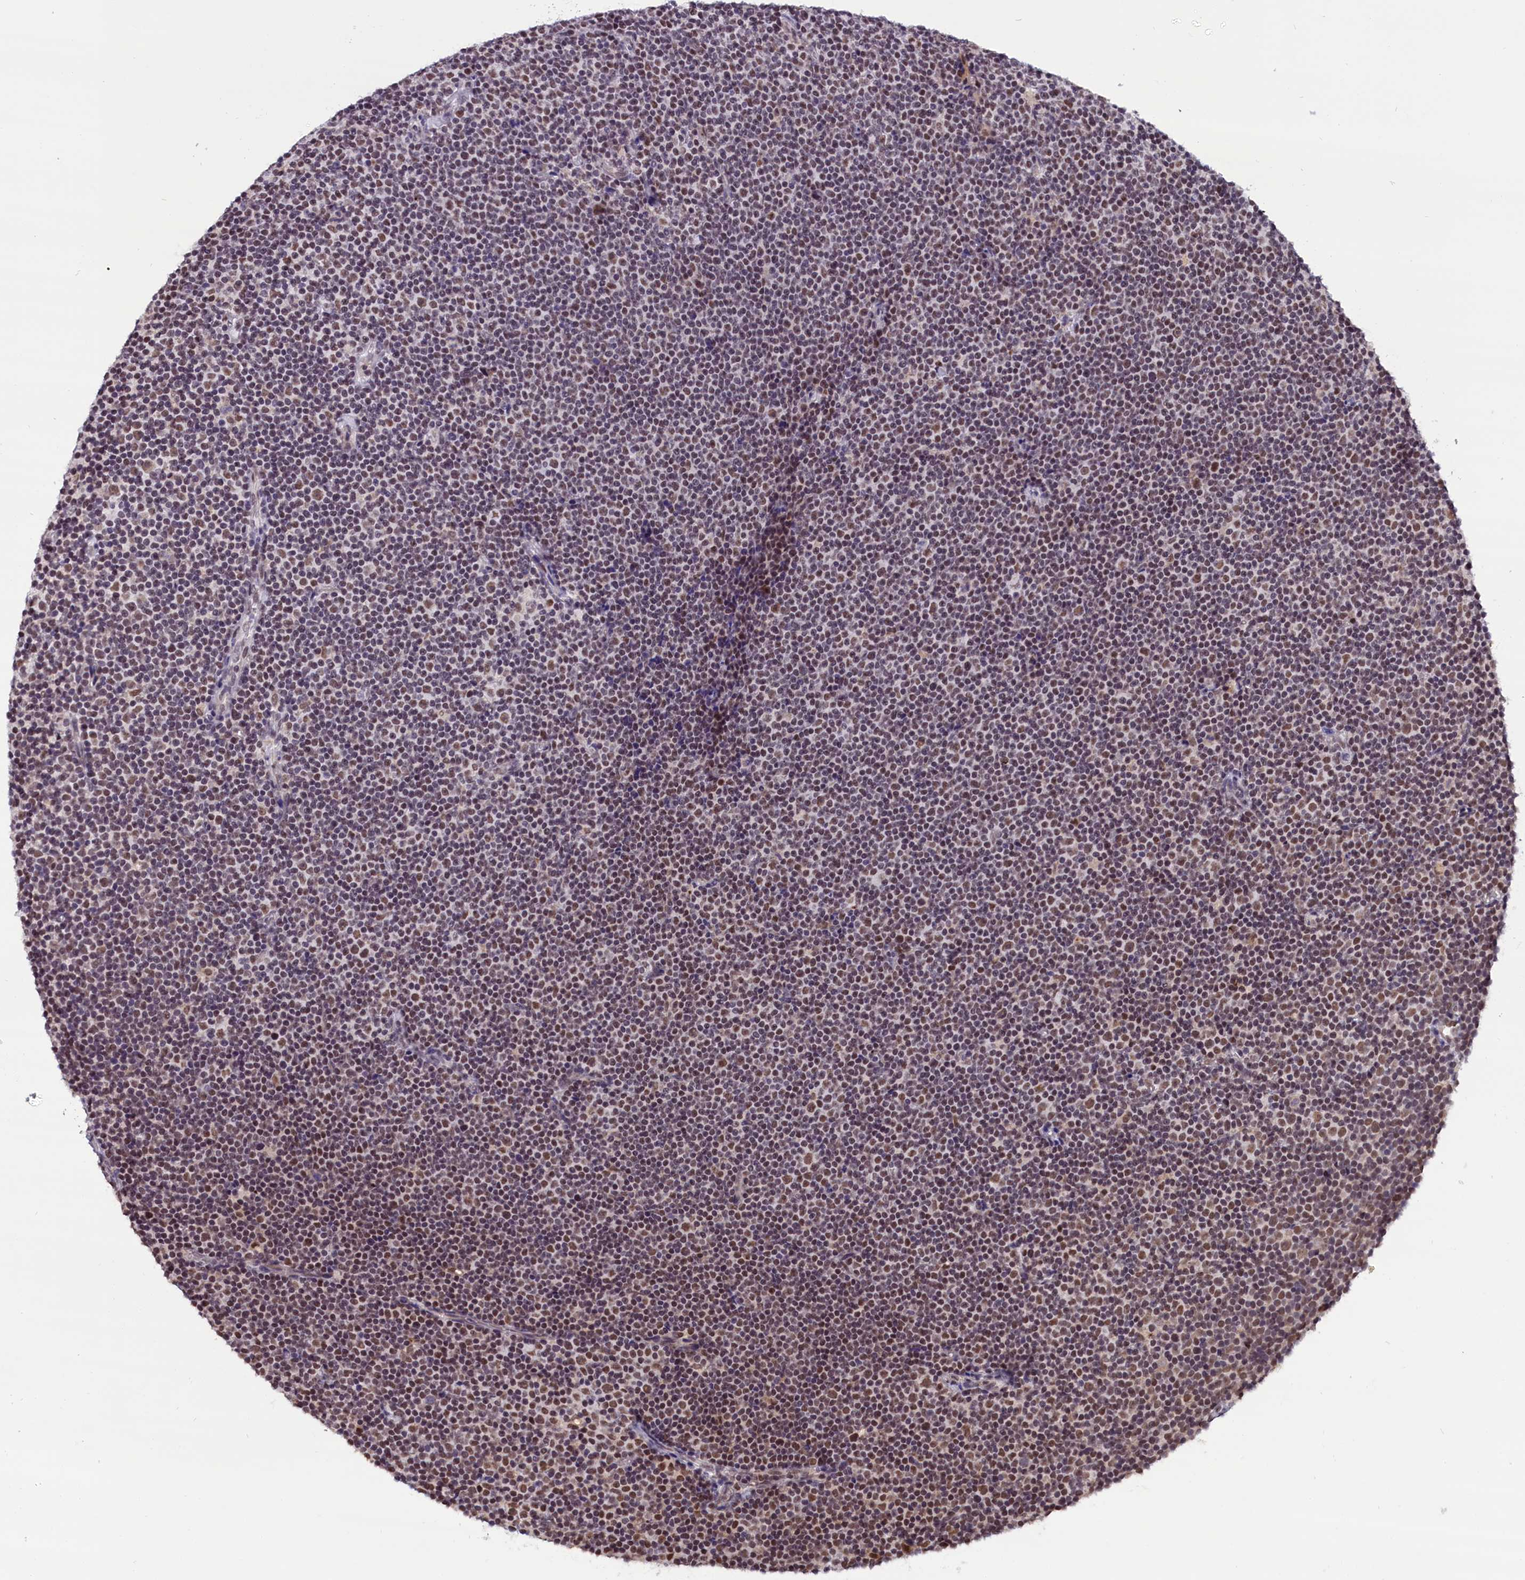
{"staining": {"intensity": "moderate", "quantity": ">75%", "location": "nuclear"}, "tissue": "lymphoma", "cell_type": "Tumor cells", "image_type": "cancer", "snomed": [{"axis": "morphology", "description": "Malignant lymphoma, non-Hodgkin's type, Low grade"}, {"axis": "topography", "description": "Lymph node"}], "caption": "Human lymphoma stained with a brown dye demonstrates moderate nuclear positive expression in about >75% of tumor cells.", "gene": "CDYL2", "patient": {"sex": "female", "age": 67}}